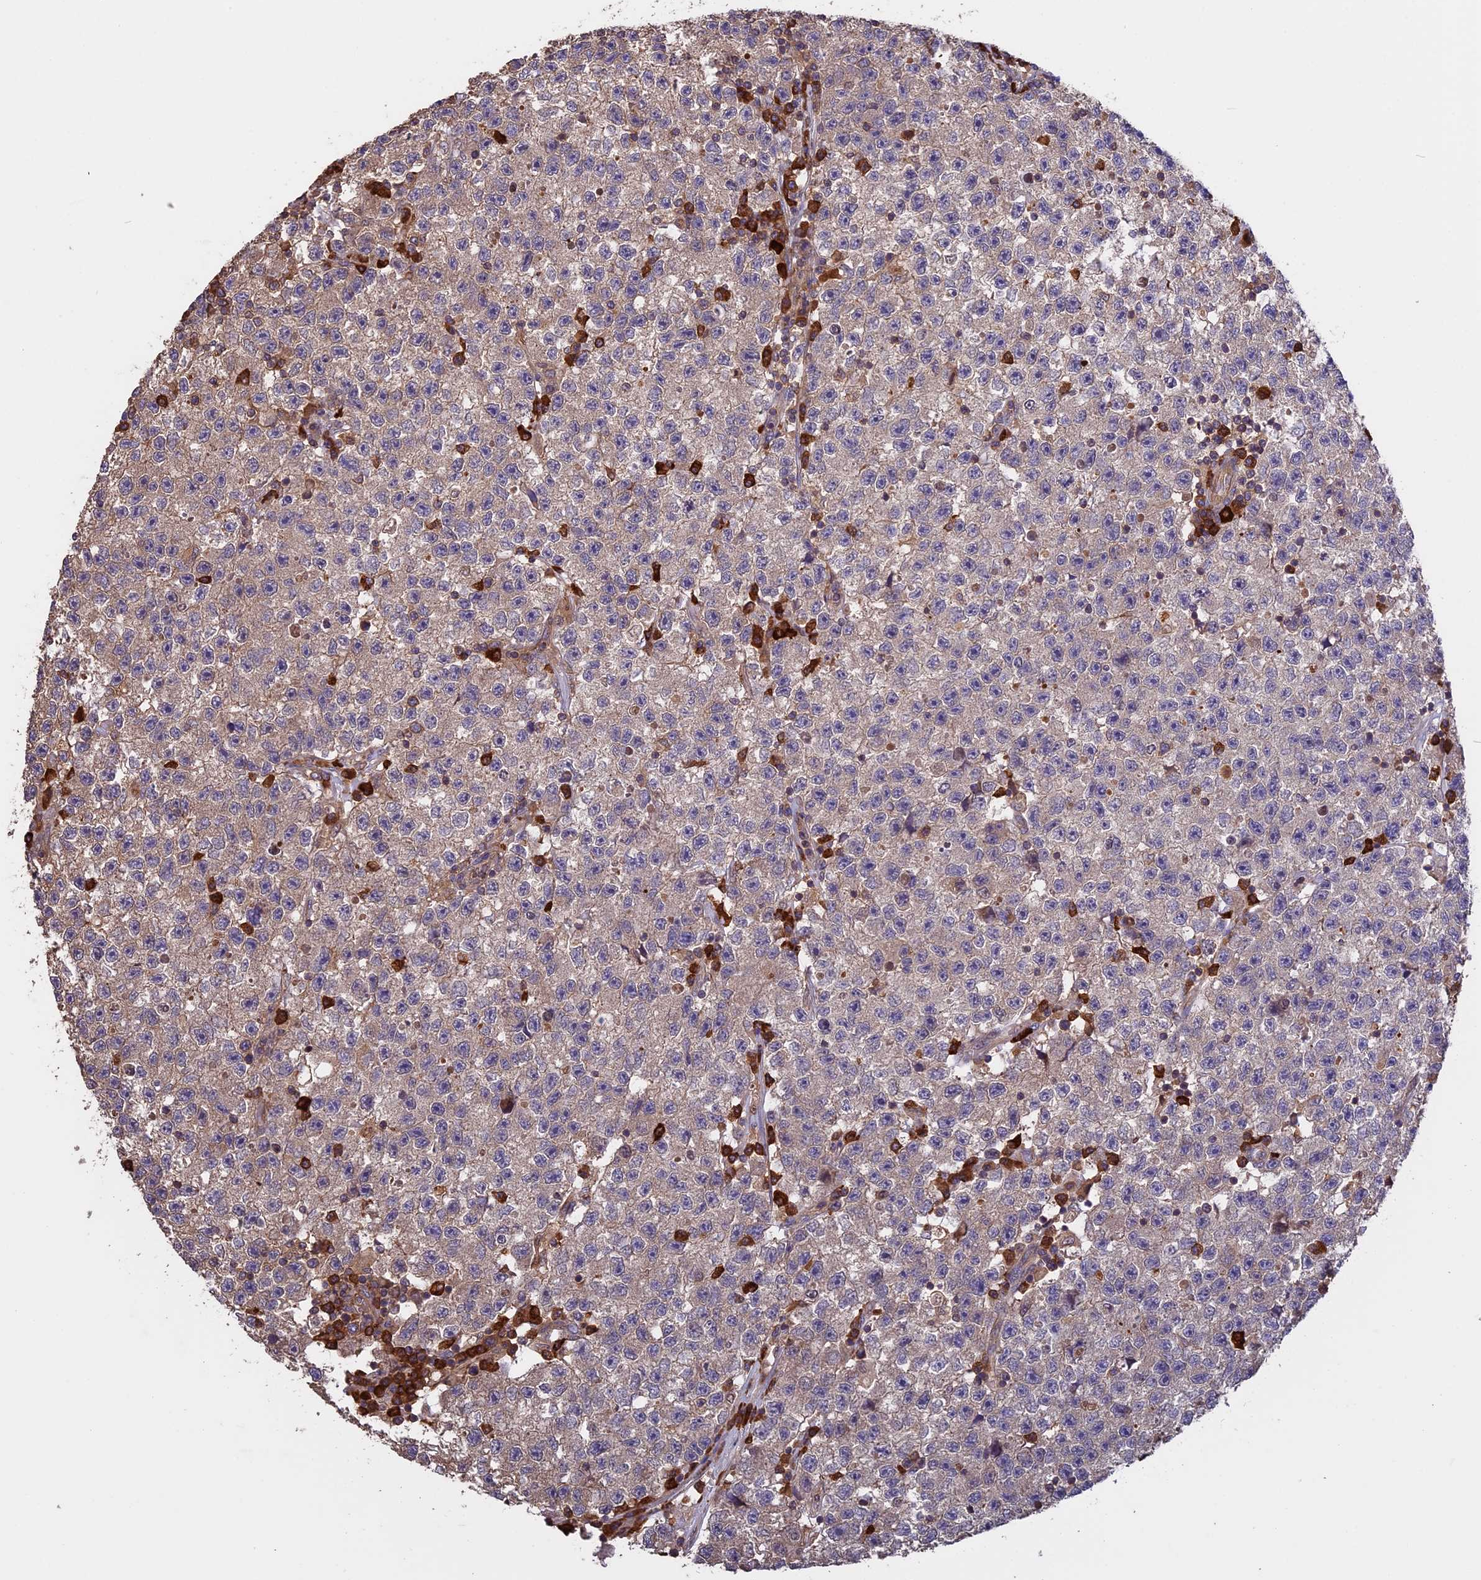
{"staining": {"intensity": "weak", "quantity": "25%-75%", "location": "cytoplasmic/membranous"}, "tissue": "testis cancer", "cell_type": "Tumor cells", "image_type": "cancer", "snomed": [{"axis": "morphology", "description": "Seminoma, NOS"}, {"axis": "topography", "description": "Testis"}], "caption": "Seminoma (testis) was stained to show a protein in brown. There is low levels of weak cytoplasmic/membranous expression in approximately 25%-75% of tumor cells. The protein is shown in brown color, while the nuclei are stained blue.", "gene": "GAS8", "patient": {"sex": "male", "age": 22}}